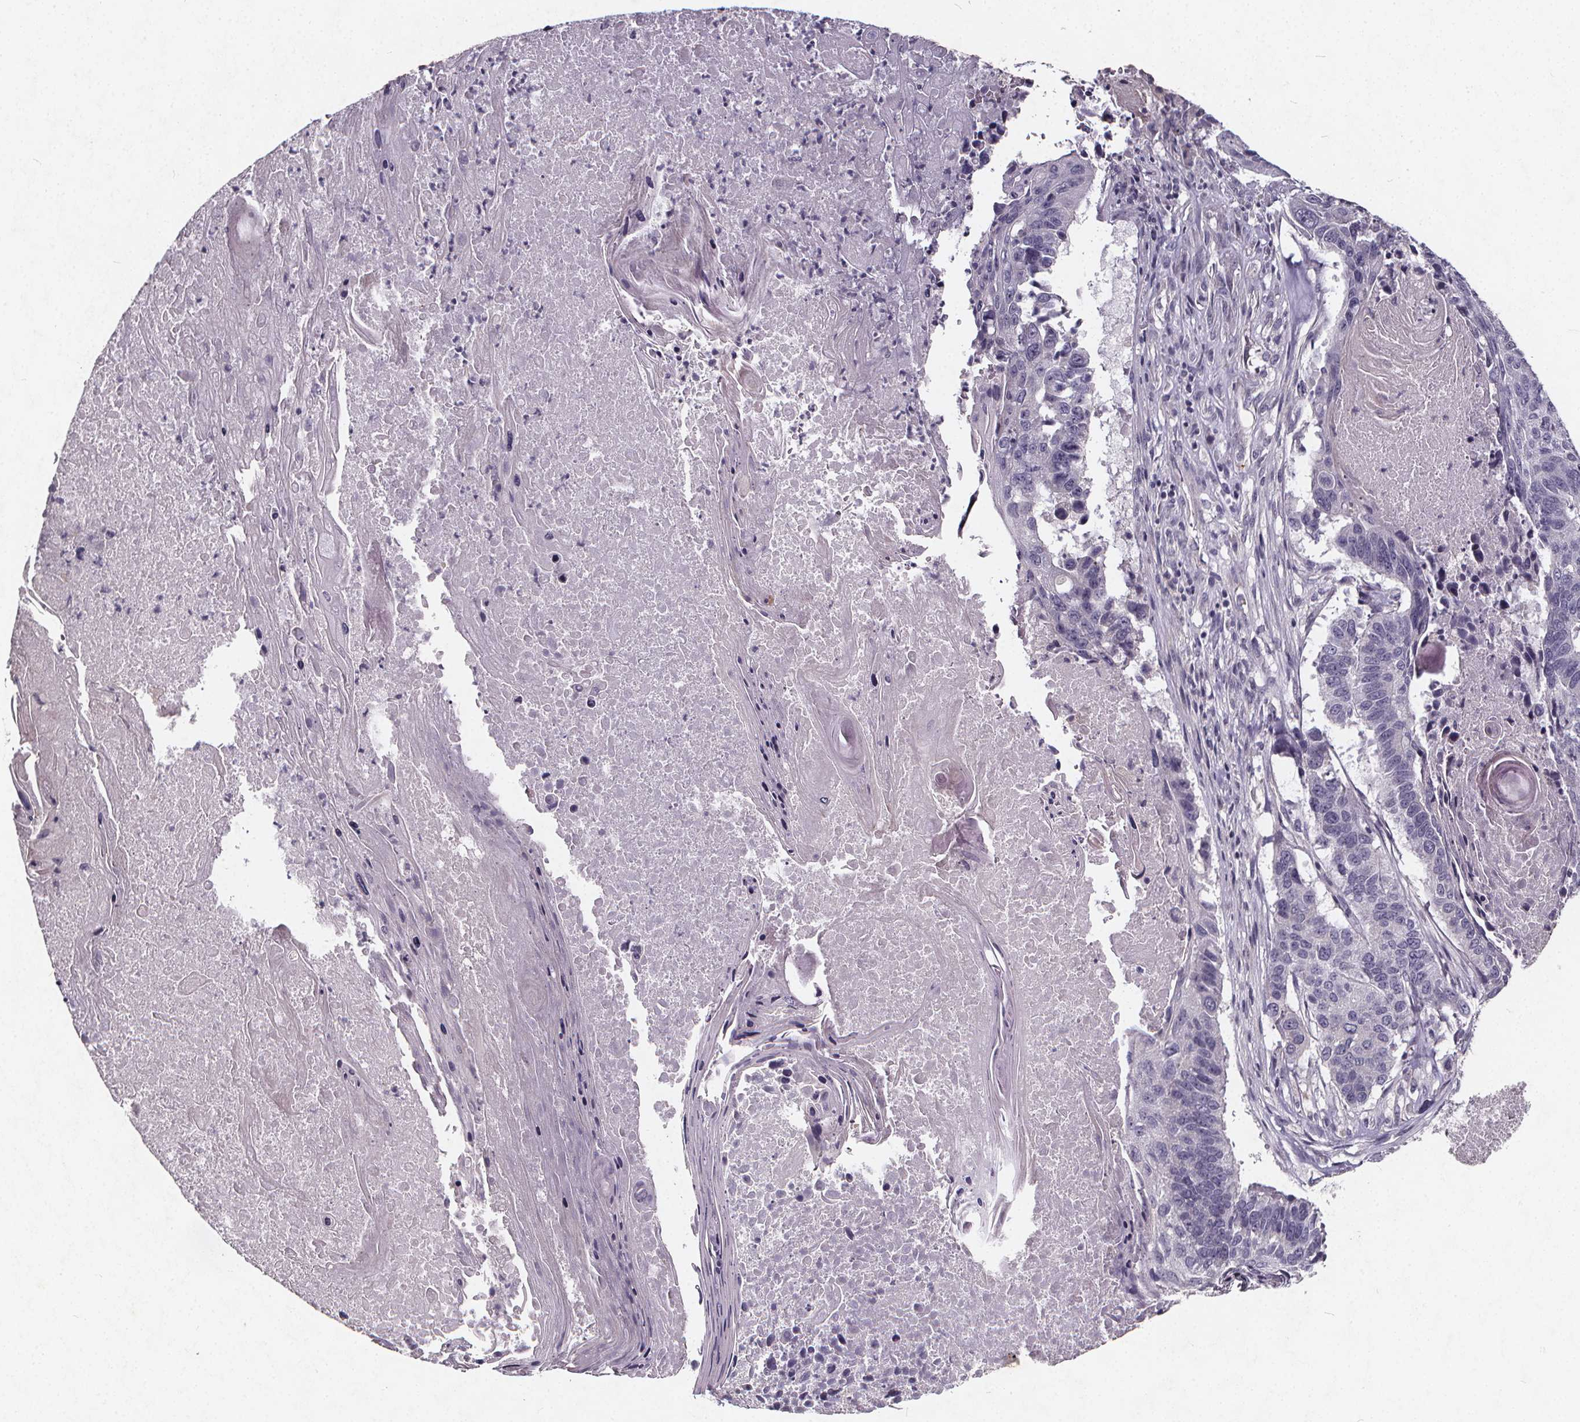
{"staining": {"intensity": "negative", "quantity": "none", "location": "none"}, "tissue": "lung cancer", "cell_type": "Tumor cells", "image_type": "cancer", "snomed": [{"axis": "morphology", "description": "Squamous cell carcinoma, NOS"}, {"axis": "topography", "description": "Lung"}], "caption": "Tumor cells show no significant protein expression in lung cancer (squamous cell carcinoma). Nuclei are stained in blue.", "gene": "TSPAN14", "patient": {"sex": "male", "age": 73}}